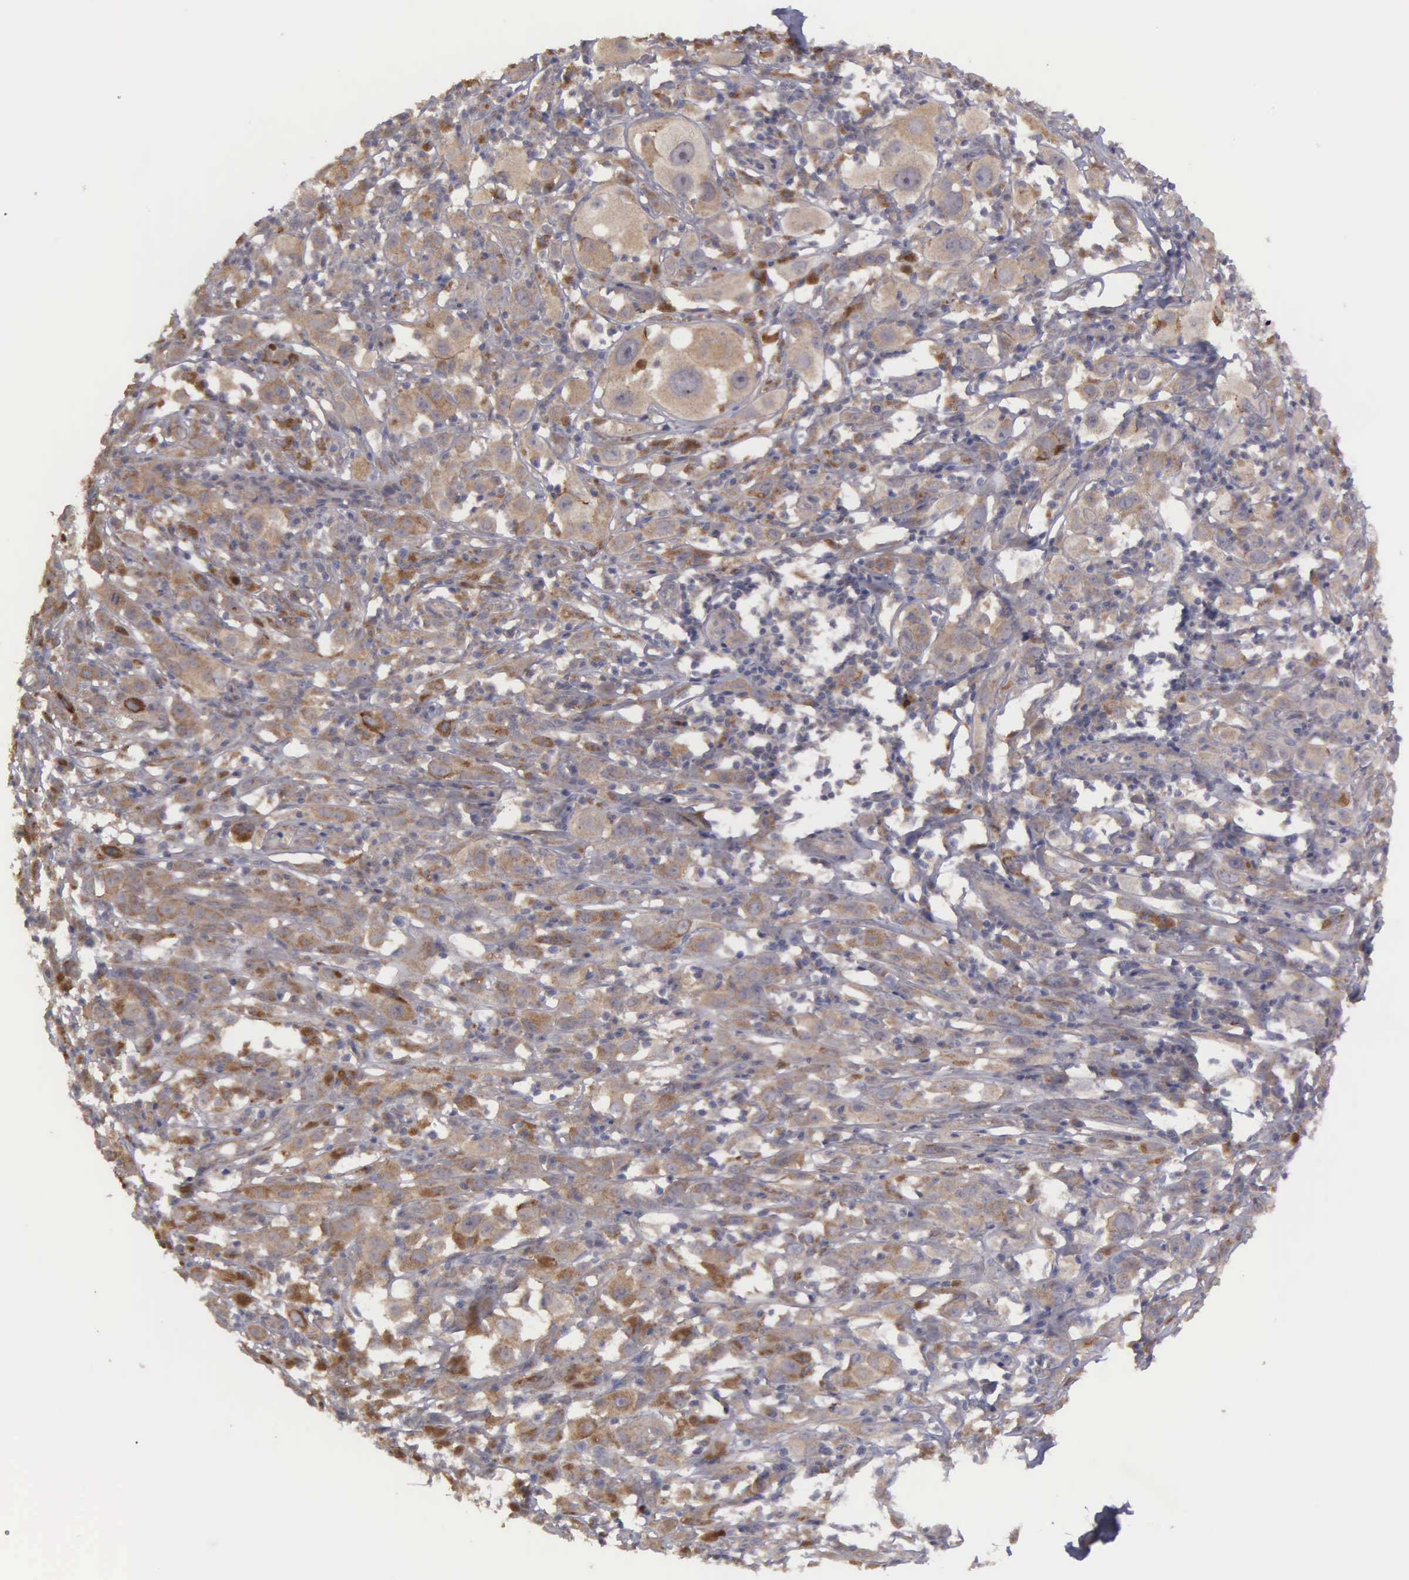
{"staining": {"intensity": "weak", "quantity": ">75%", "location": "cytoplasmic/membranous"}, "tissue": "melanoma", "cell_type": "Tumor cells", "image_type": "cancer", "snomed": [{"axis": "morphology", "description": "Malignant melanoma, NOS"}, {"axis": "topography", "description": "Skin"}], "caption": "Melanoma tissue demonstrates weak cytoplasmic/membranous expression in about >75% of tumor cells, visualized by immunohistochemistry.", "gene": "RTL10", "patient": {"sex": "female", "age": 52}}